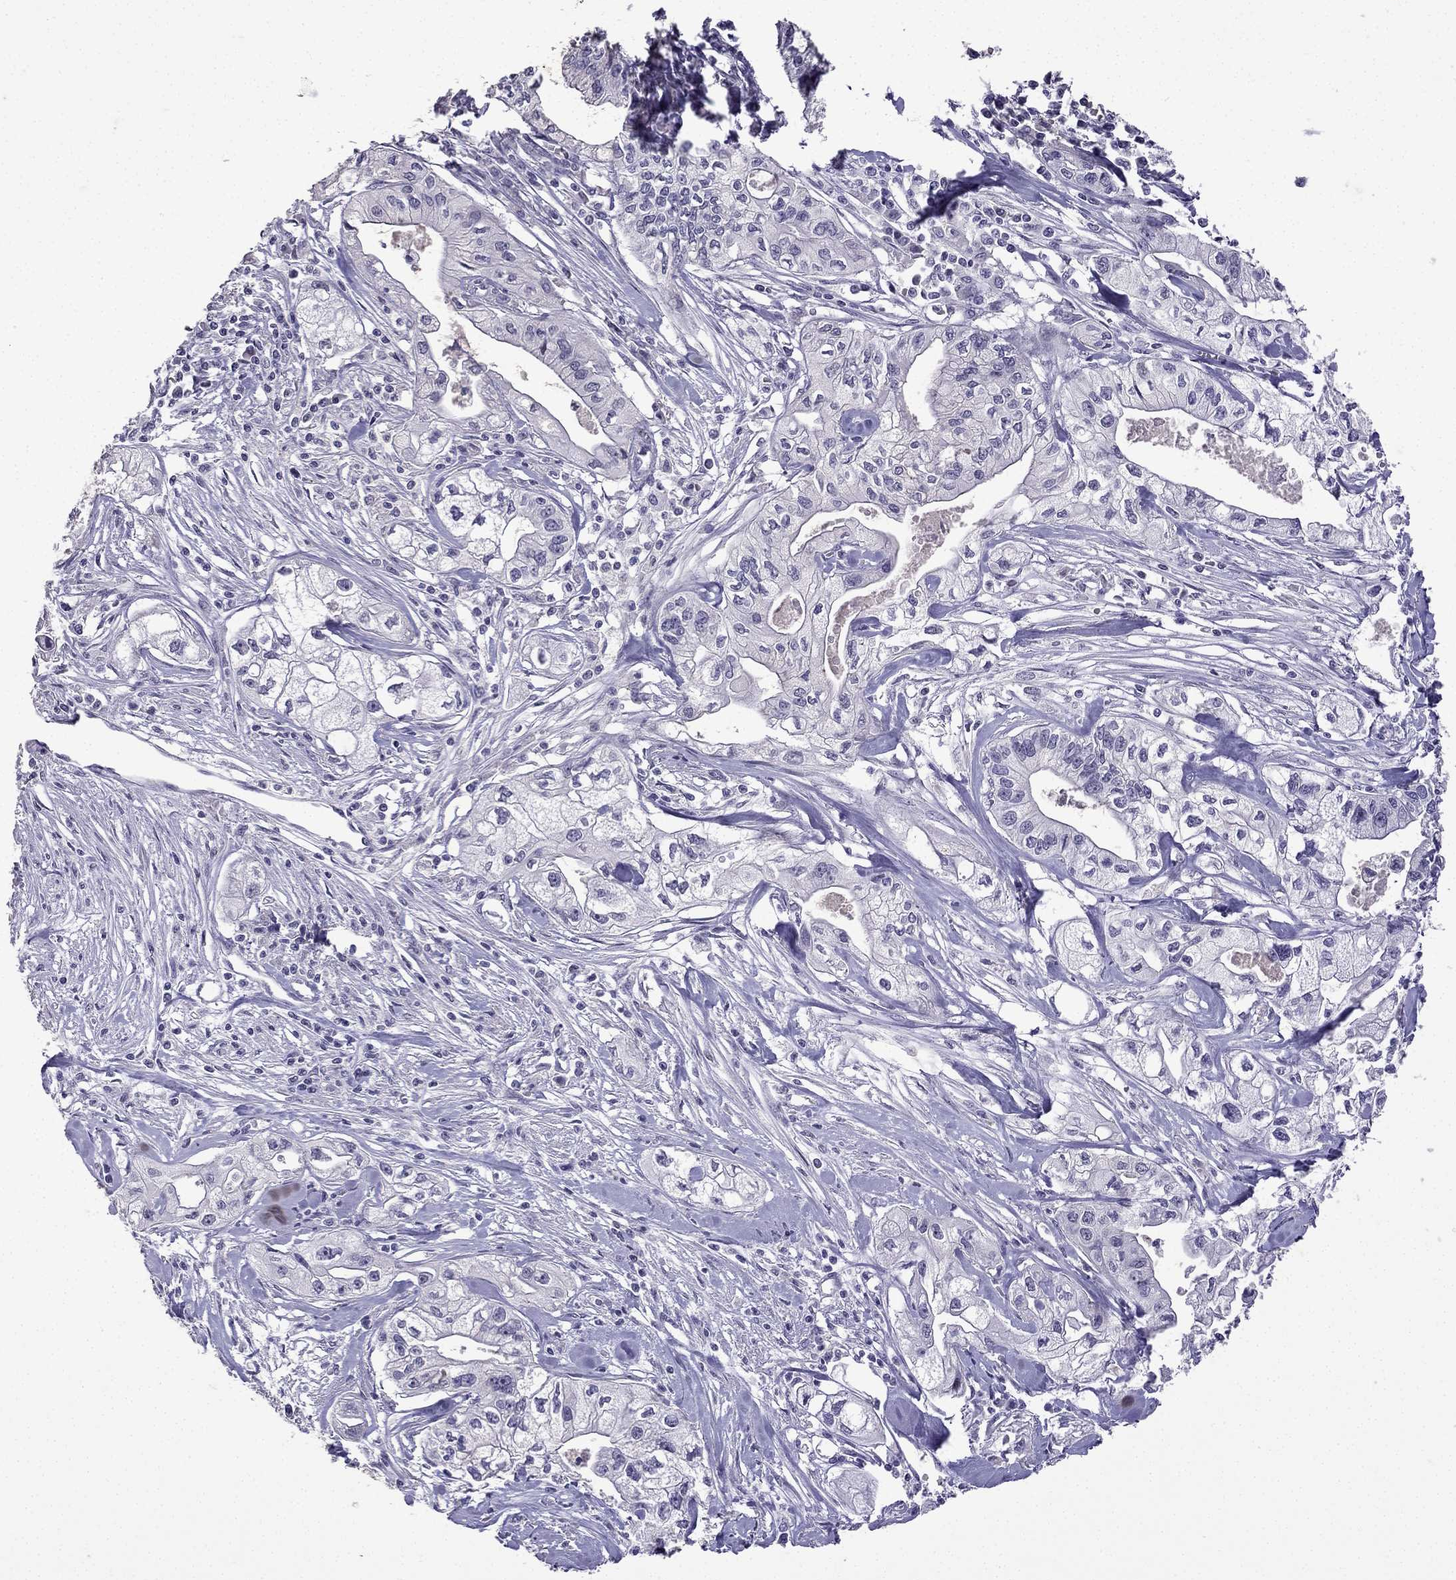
{"staining": {"intensity": "negative", "quantity": "none", "location": "none"}, "tissue": "pancreatic cancer", "cell_type": "Tumor cells", "image_type": "cancer", "snomed": [{"axis": "morphology", "description": "Adenocarcinoma, NOS"}, {"axis": "topography", "description": "Pancreas"}], "caption": "The micrograph exhibits no staining of tumor cells in adenocarcinoma (pancreatic).", "gene": "TTN", "patient": {"sex": "male", "age": 70}}